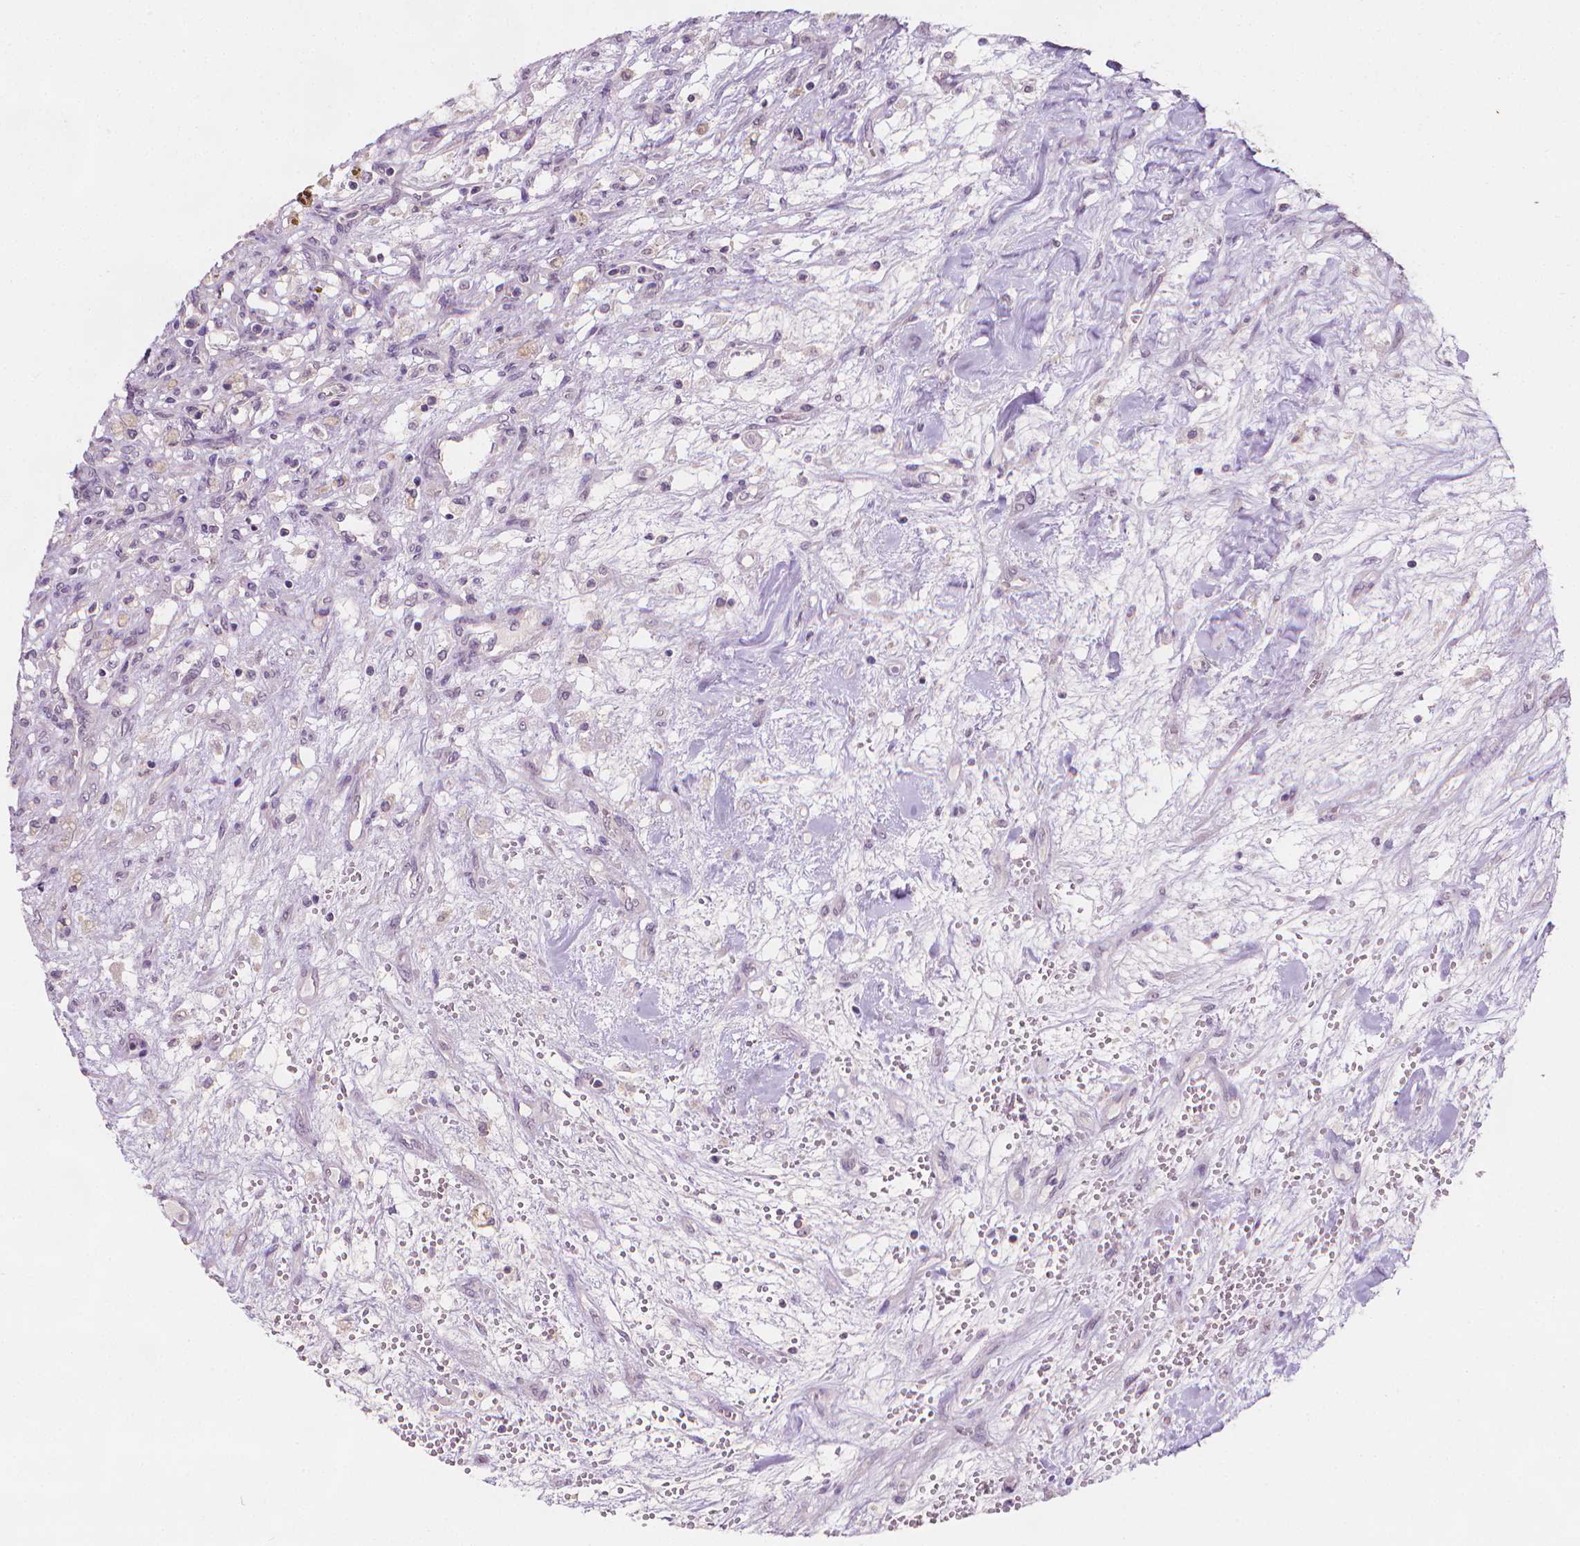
{"staining": {"intensity": "negative", "quantity": "none", "location": "none"}, "tissue": "renal cancer", "cell_type": "Tumor cells", "image_type": "cancer", "snomed": [{"axis": "morphology", "description": "Adenocarcinoma, NOS"}, {"axis": "topography", "description": "Kidney"}], "caption": "IHC of human renal adenocarcinoma demonstrates no expression in tumor cells.", "gene": "FASN", "patient": {"sex": "female", "age": 63}}